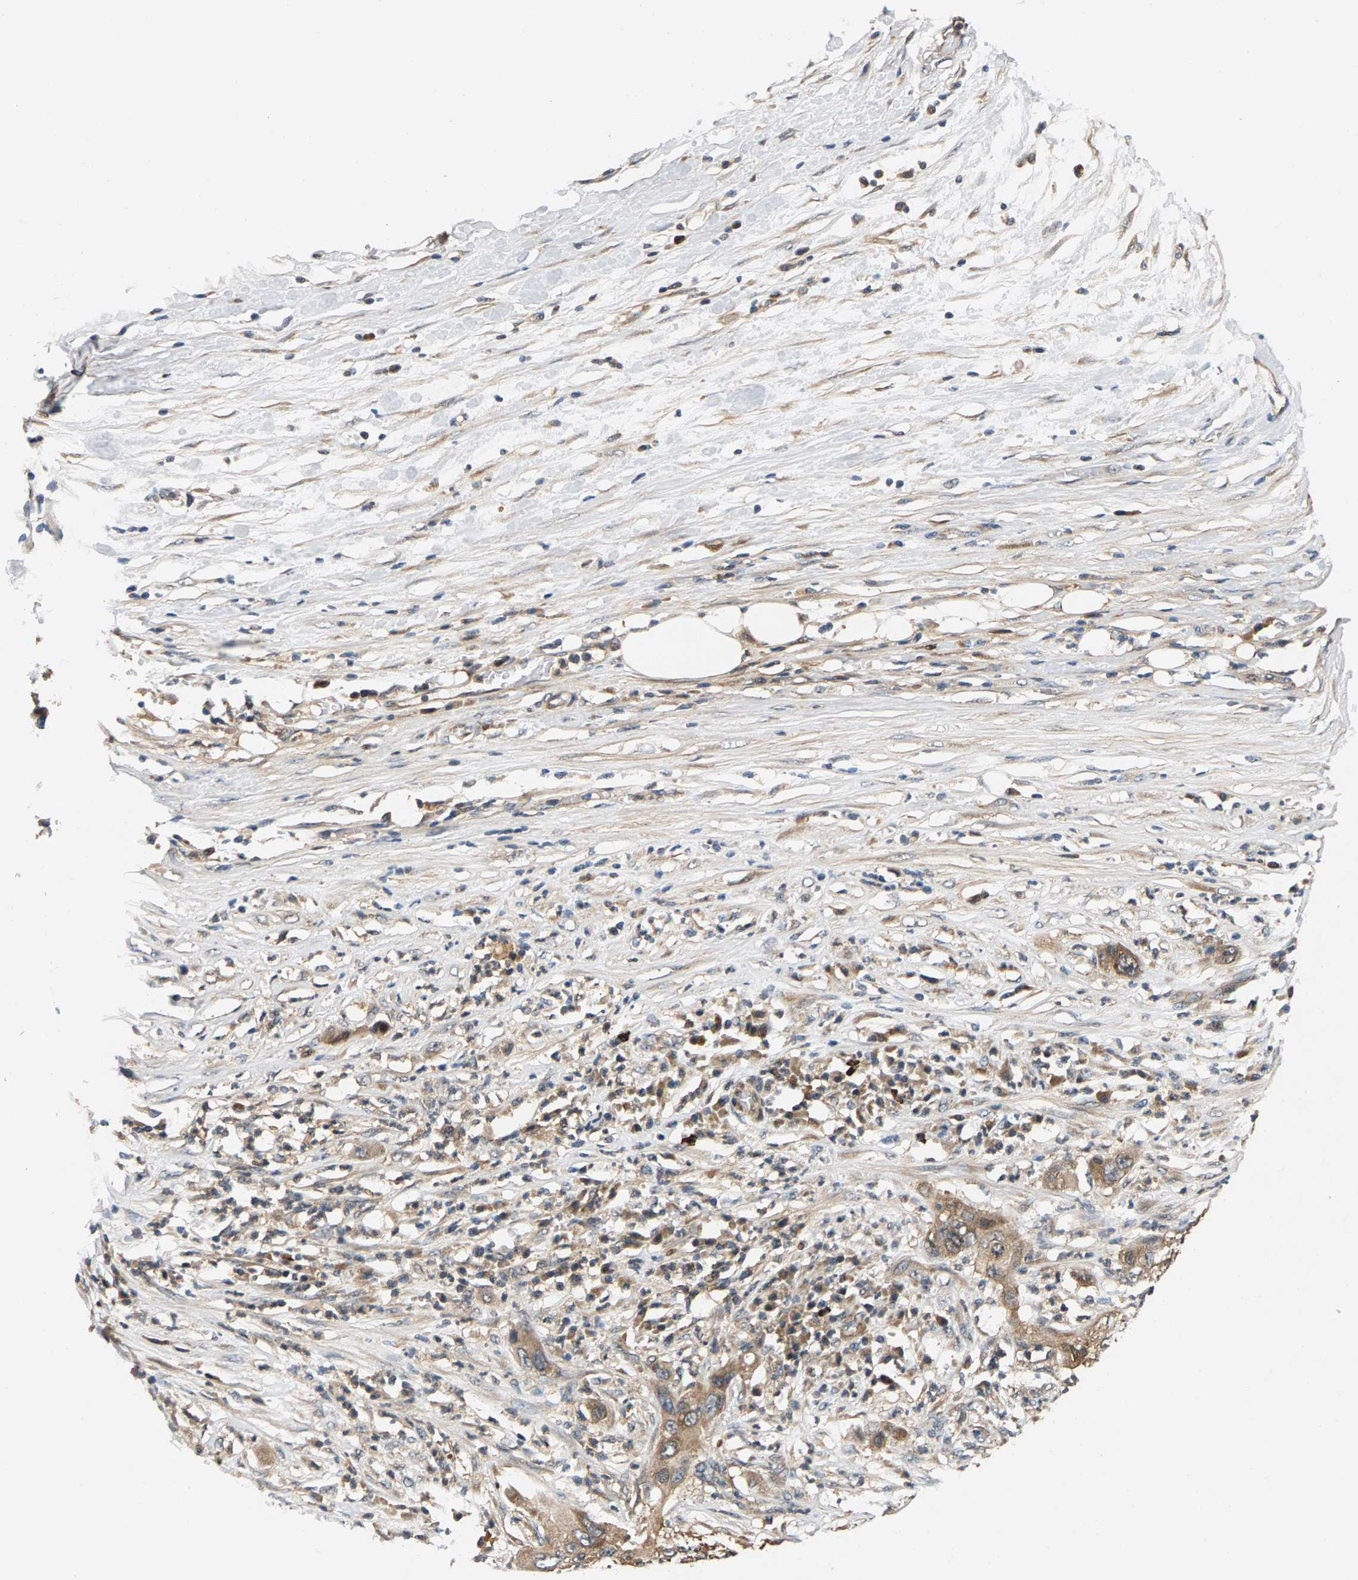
{"staining": {"intensity": "weak", "quantity": ">75%", "location": "cytoplasmic/membranous"}, "tissue": "pancreatic cancer", "cell_type": "Tumor cells", "image_type": "cancer", "snomed": [{"axis": "morphology", "description": "Adenocarcinoma, NOS"}, {"axis": "topography", "description": "Pancreas"}], "caption": "A histopathology image showing weak cytoplasmic/membranous expression in approximately >75% of tumor cells in pancreatic cancer (adenocarcinoma), as visualized by brown immunohistochemical staining.", "gene": "FAM78A", "patient": {"sex": "female", "age": 78}}